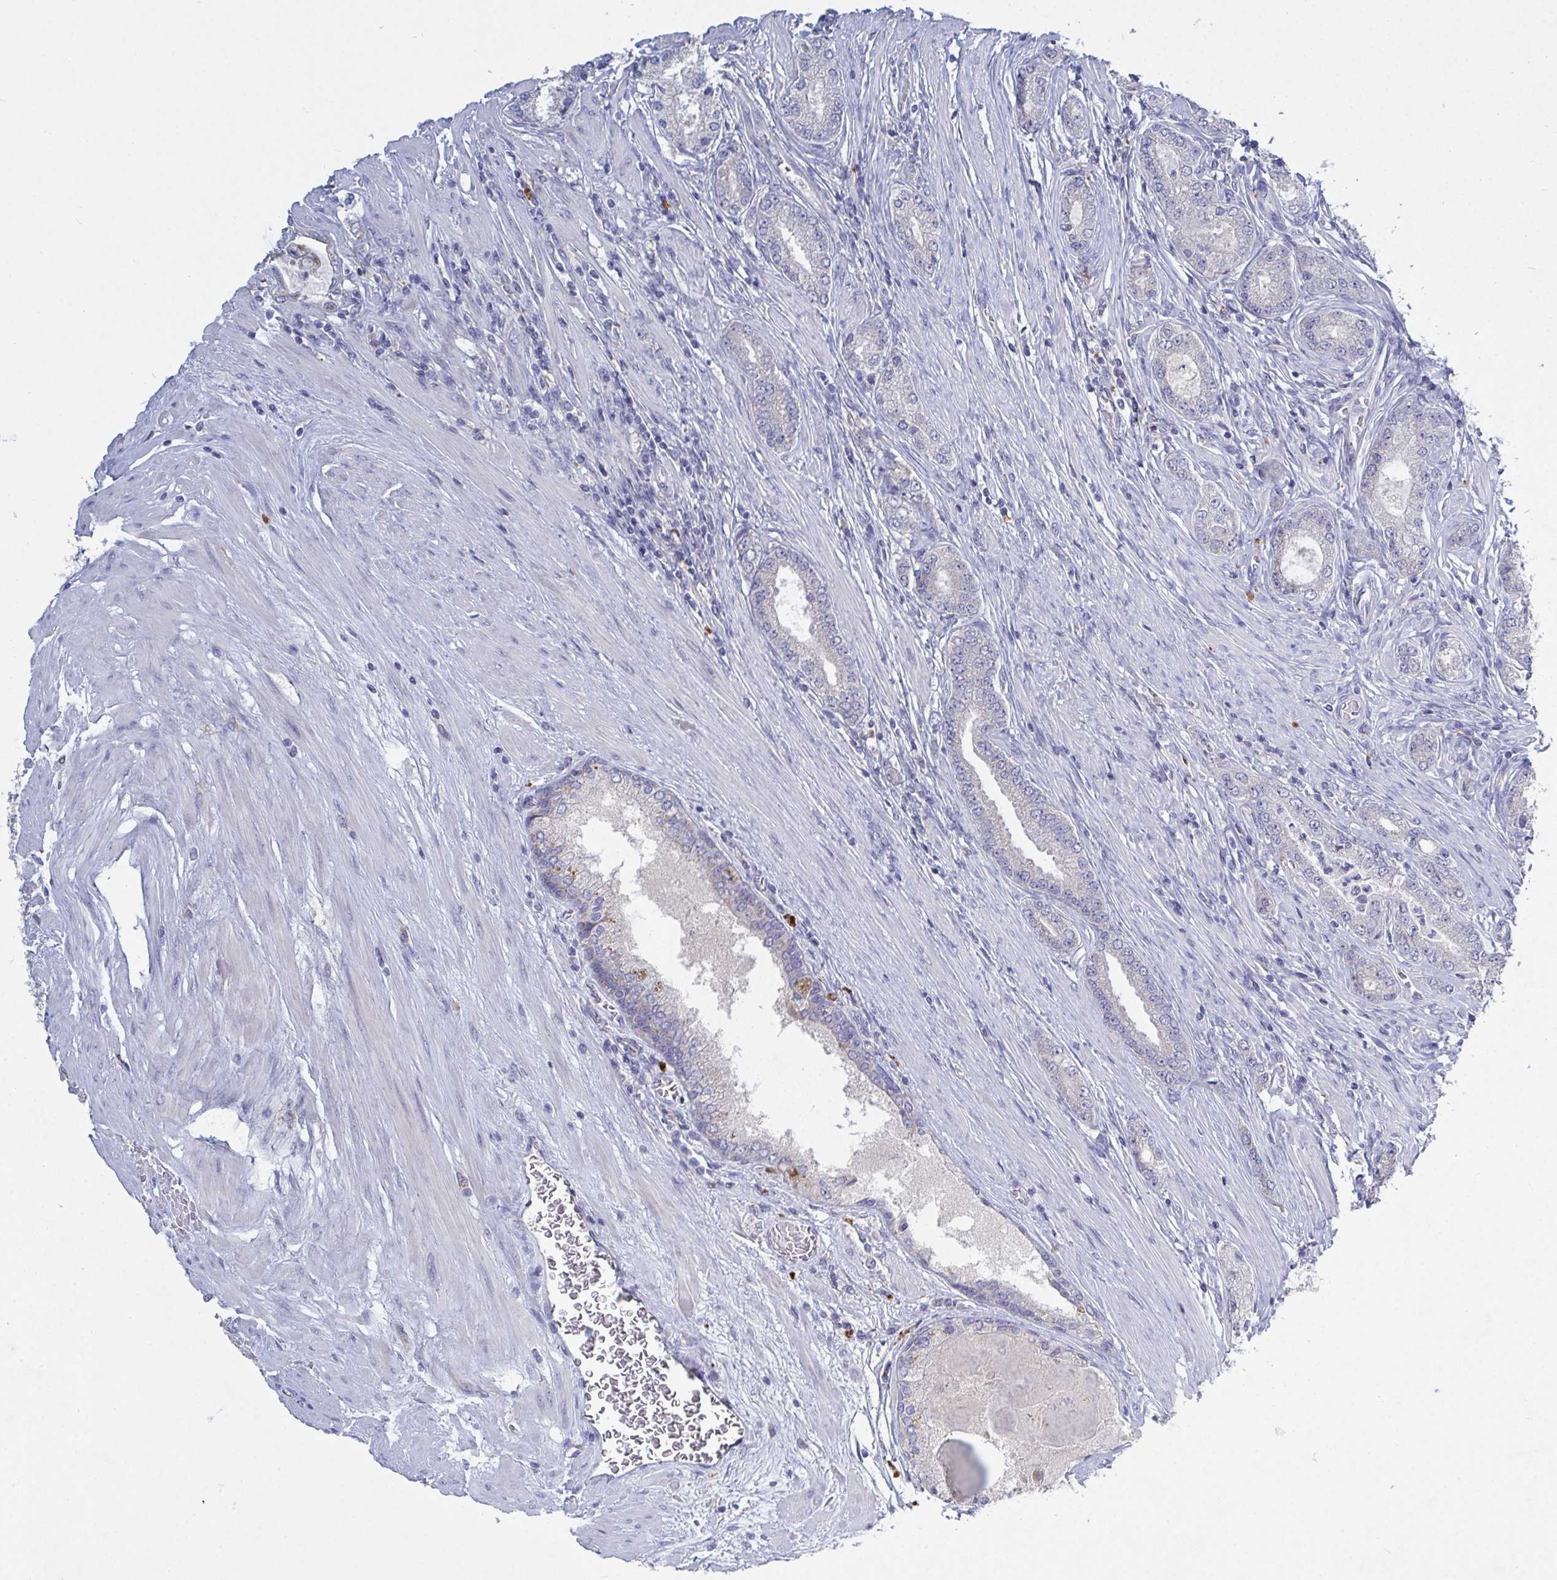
{"staining": {"intensity": "negative", "quantity": "none", "location": "none"}, "tissue": "prostate cancer", "cell_type": "Tumor cells", "image_type": "cancer", "snomed": [{"axis": "morphology", "description": "Adenocarcinoma, High grade"}, {"axis": "topography", "description": "Prostate"}], "caption": "High magnification brightfield microscopy of high-grade adenocarcinoma (prostate) stained with DAB (brown) and counterstained with hematoxylin (blue): tumor cells show no significant staining.", "gene": "GALNT13", "patient": {"sex": "male", "age": 67}}